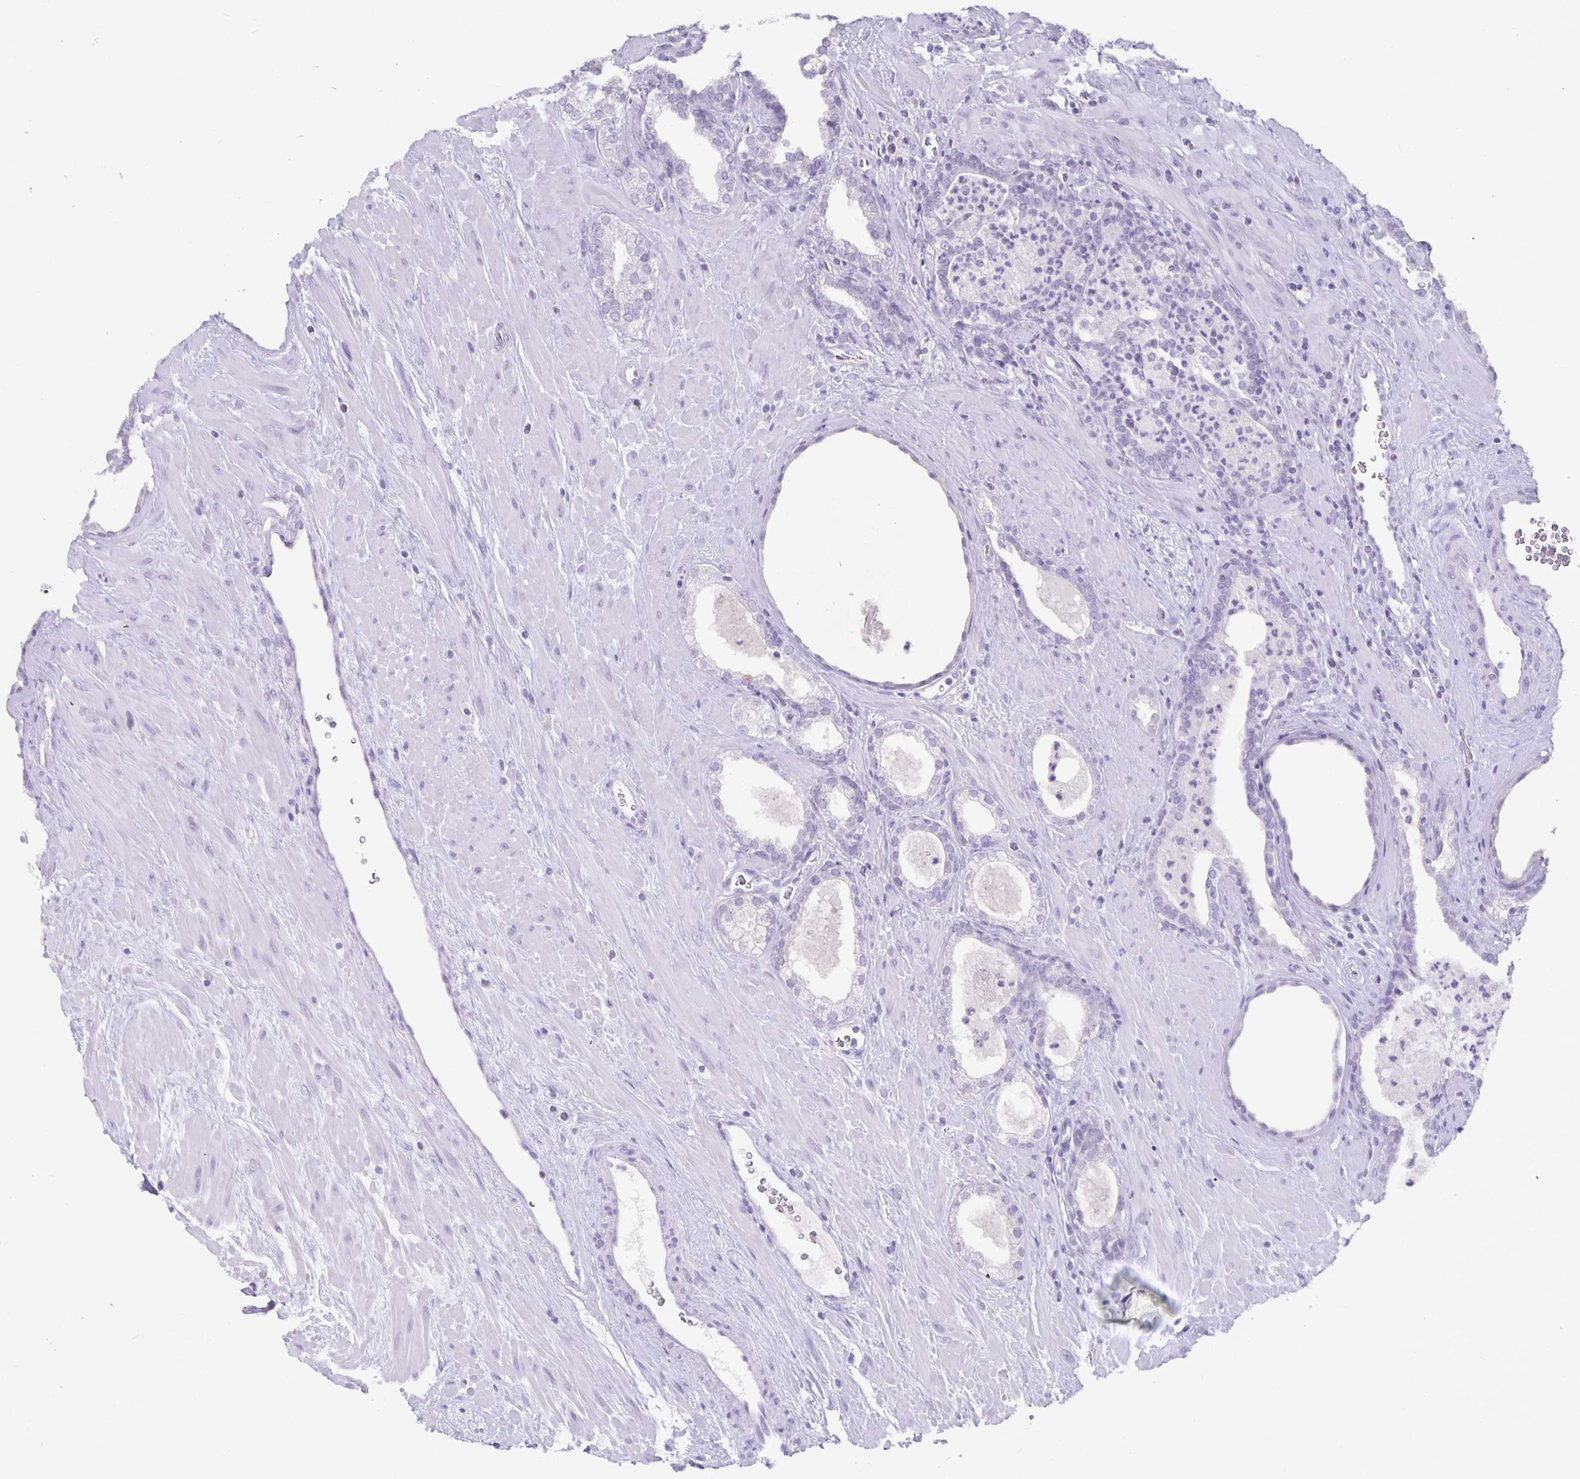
{"staining": {"intensity": "negative", "quantity": "none", "location": "none"}, "tissue": "prostate cancer", "cell_type": "Tumor cells", "image_type": "cancer", "snomed": [{"axis": "morphology", "description": "Adenocarcinoma, Low grade"}, {"axis": "topography", "description": "Prostate"}], "caption": "Immunohistochemical staining of human prostate cancer (low-grade adenocarcinoma) demonstrates no significant positivity in tumor cells.", "gene": "OLIG2", "patient": {"sex": "male", "age": 62}}